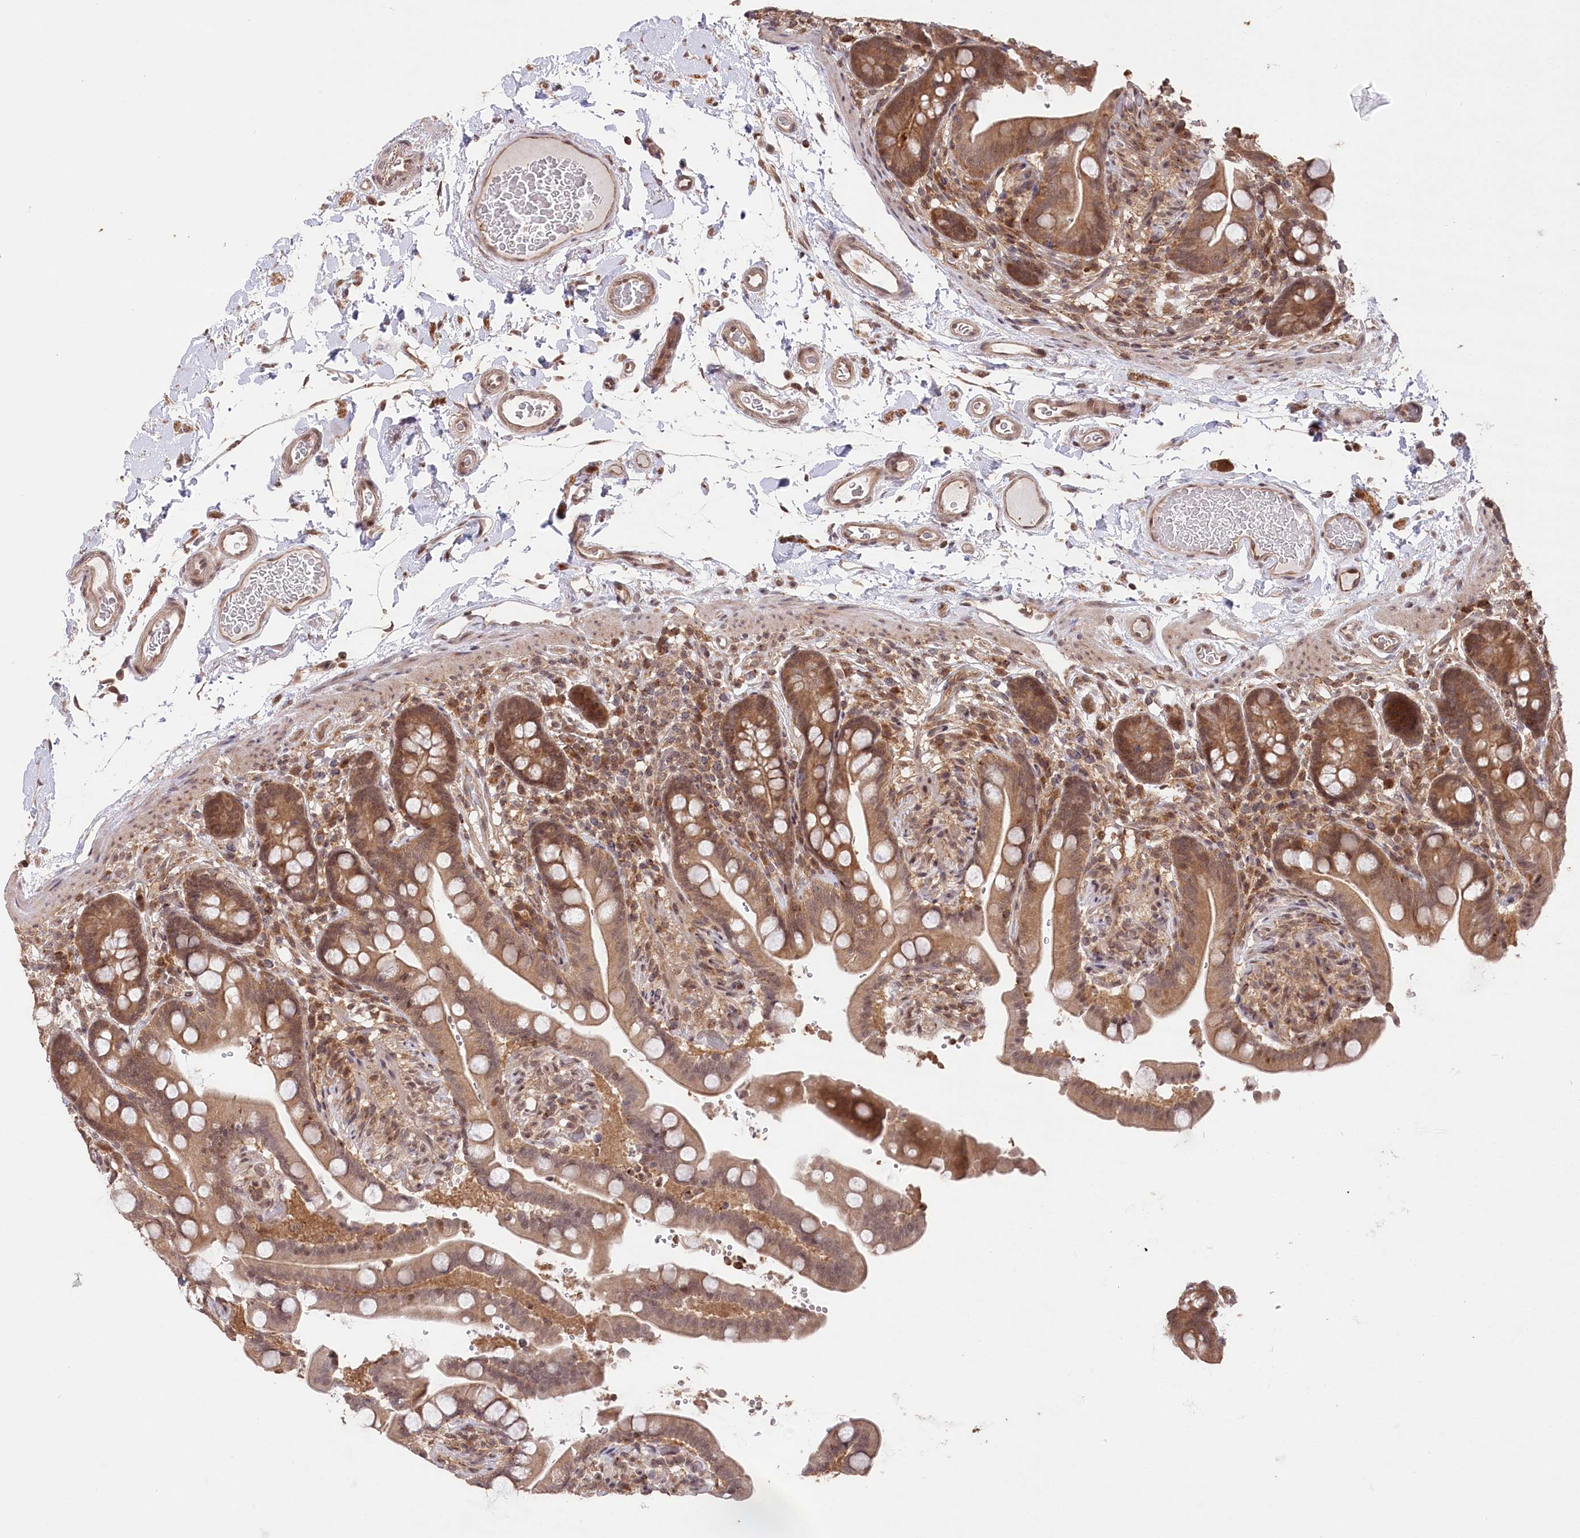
{"staining": {"intensity": "moderate", "quantity": ">75%", "location": "cytoplasmic/membranous"}, "tissue": "colon", "cell_type": "Endothelial cells", "image_type": "normal", "snomed": [{"axis": "morphology", "description": "Normal tissue, NOS"}, {"axis": "topography", "description": "Smooth muscle"}, {"axis": "topography", "description": "Colon"}], "caption": "Immunohistochemistry (IHC) (DAB) staining of benign human colon shows moderate cytoplasmic/membranous protein staining in about >75% of endothelial cells.", "gene": "CCSER2", "patient": {"sex": "male", "age": 73}}